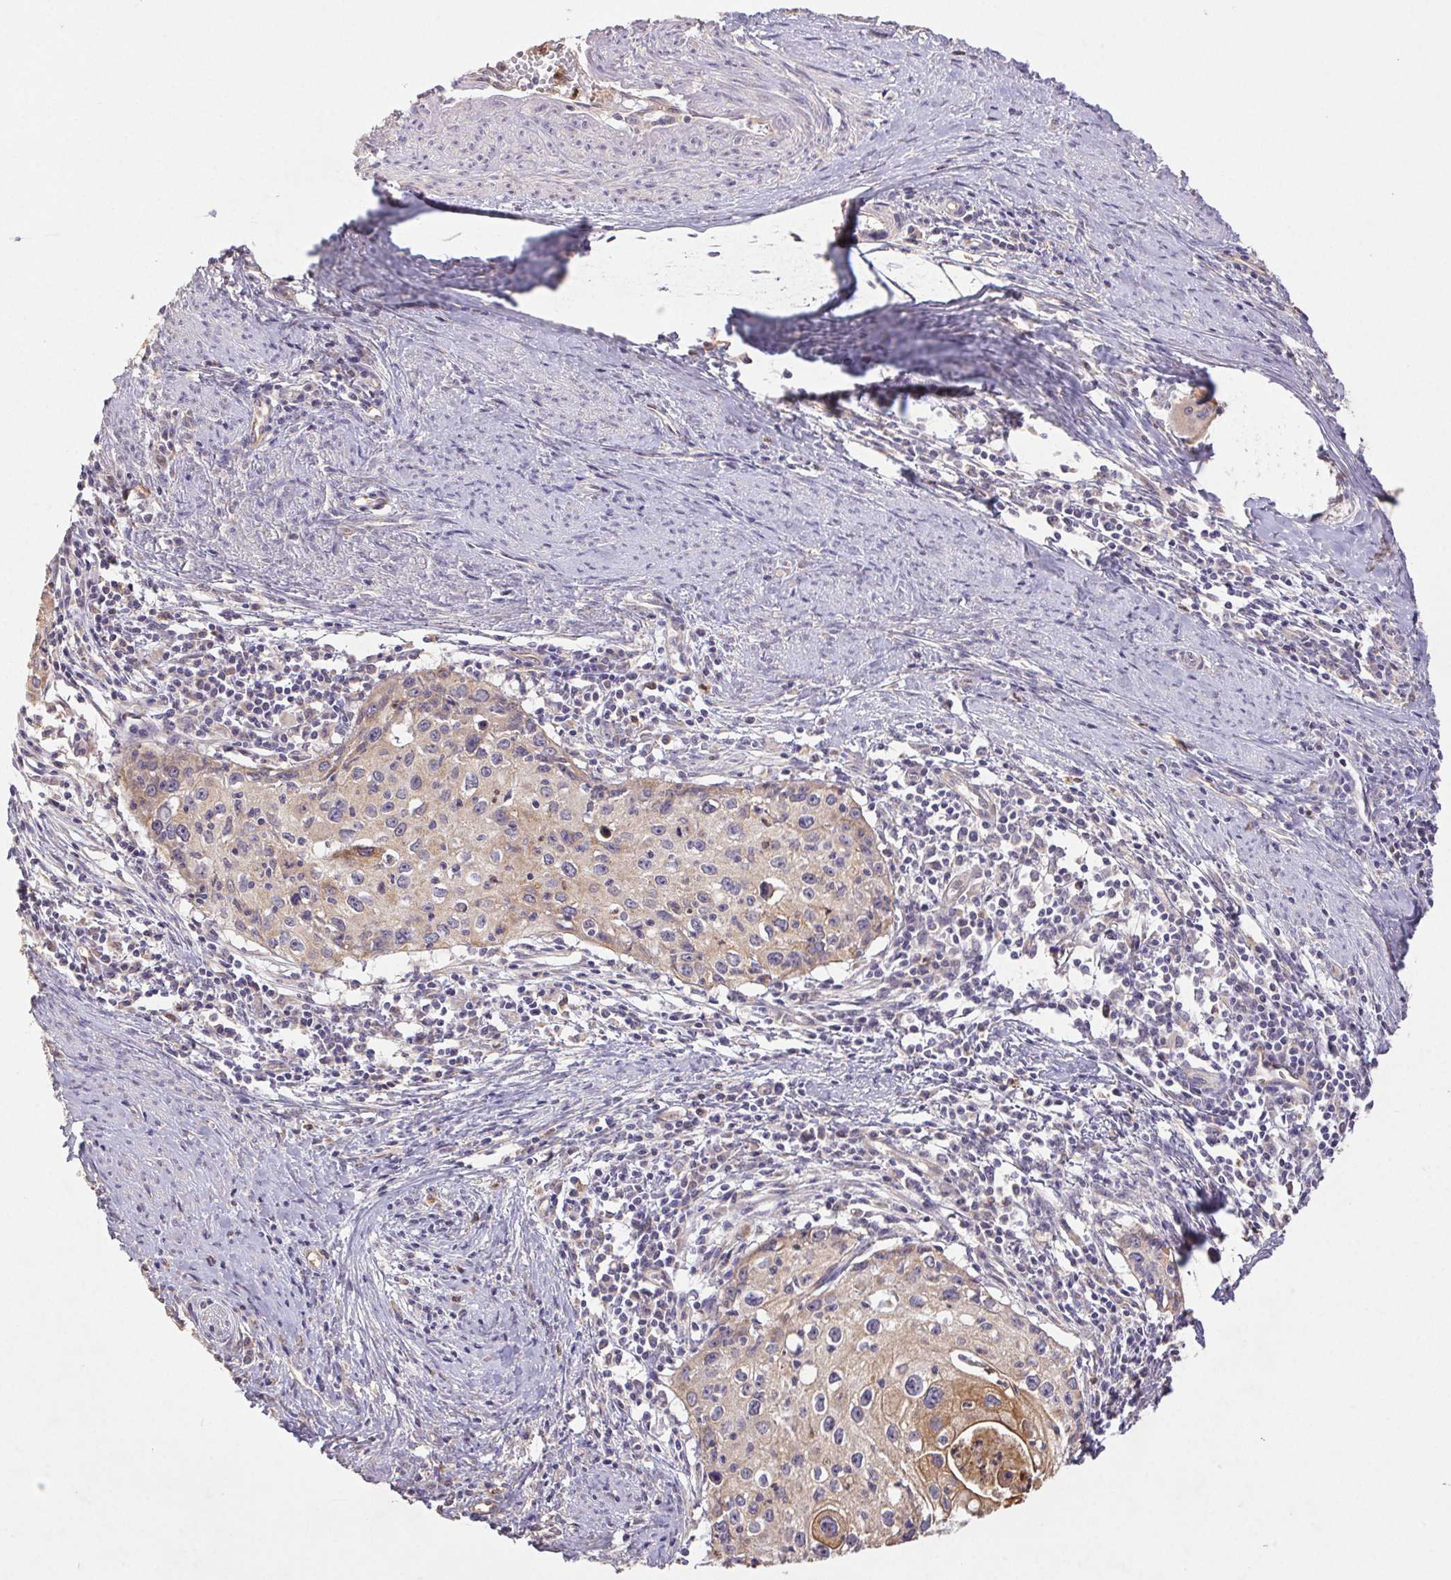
{"staining": {"intensity": "weak", "quantity": ">75%", "location": "cytoplasmic/membranous"}, "tissue": "cervical cancer", "cell_type": "Tumor cells", "image_type": "cancer", "snomed": [{"axis": "morphology", "description": "Squamous cell carcinoma, NOS"}, {"axis": "topography", "description": "Cervix"}], "caption": "Human cervical squamous cell carcinoma stained with a protein marker demonstrates weak staining in tumor cells.", "gene": "RAB11A", "patient": {"sex": "female", "age": 40}}